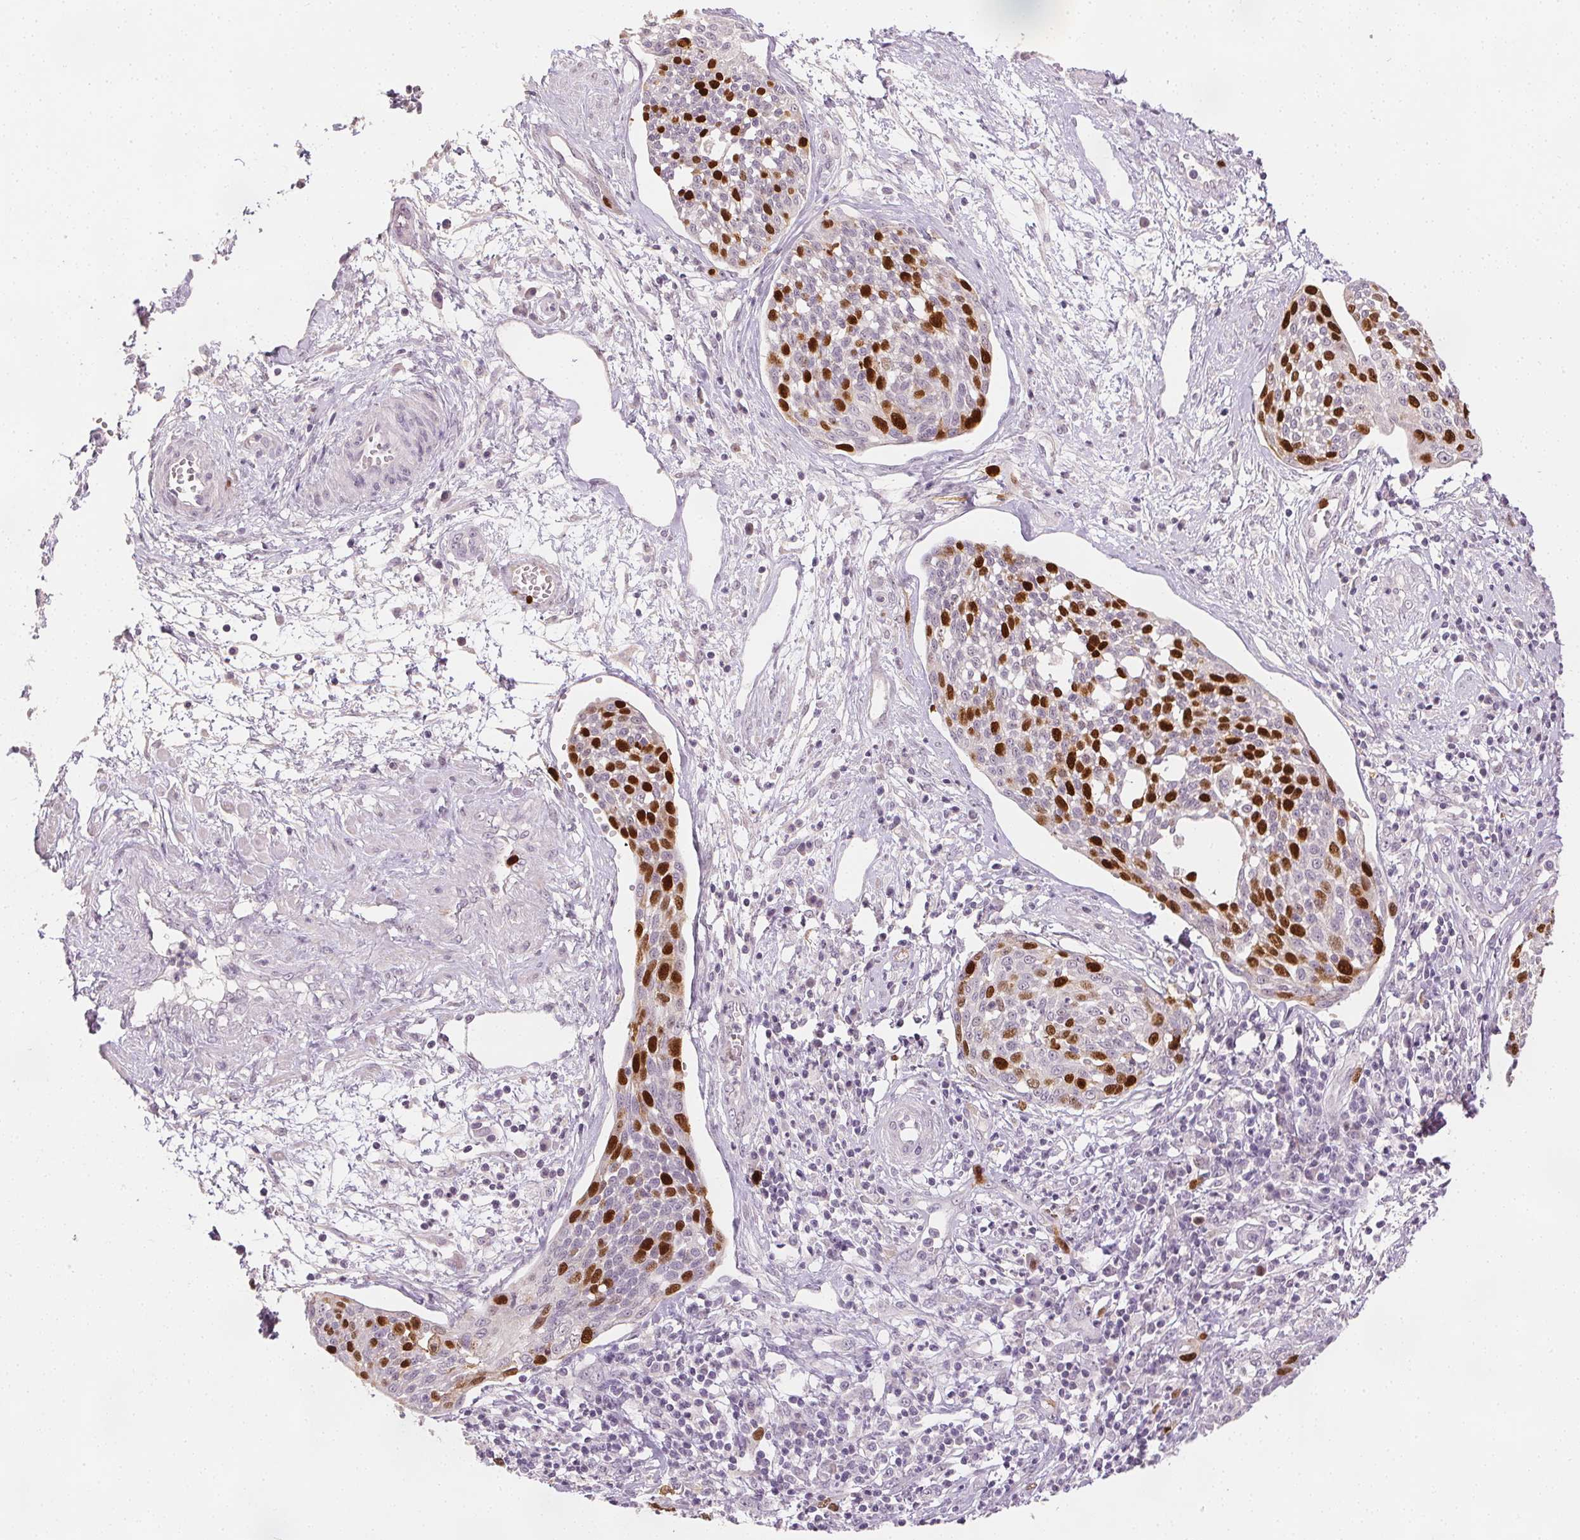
{"staining": {"intensity": "strong", "quantity": "25%-75%", "location": "nuclear"}, "tissue": "cervical cancer", "cell_type": "Tumor cells", "image_type": "cancer", "snomed": [{"axis": "morphology", "description": "Squamous cell carcinoma, NOS"}, {"axis": "topography", "description": "Cervix"}], "caption": "Cervical squamous cell carcinoma stained with a brown dye exhibits strong nuclear positive expression in about 25%-75% of tumor cells.", "gene": "ANLN", "patient": {"sex": "female", "age": 34}}